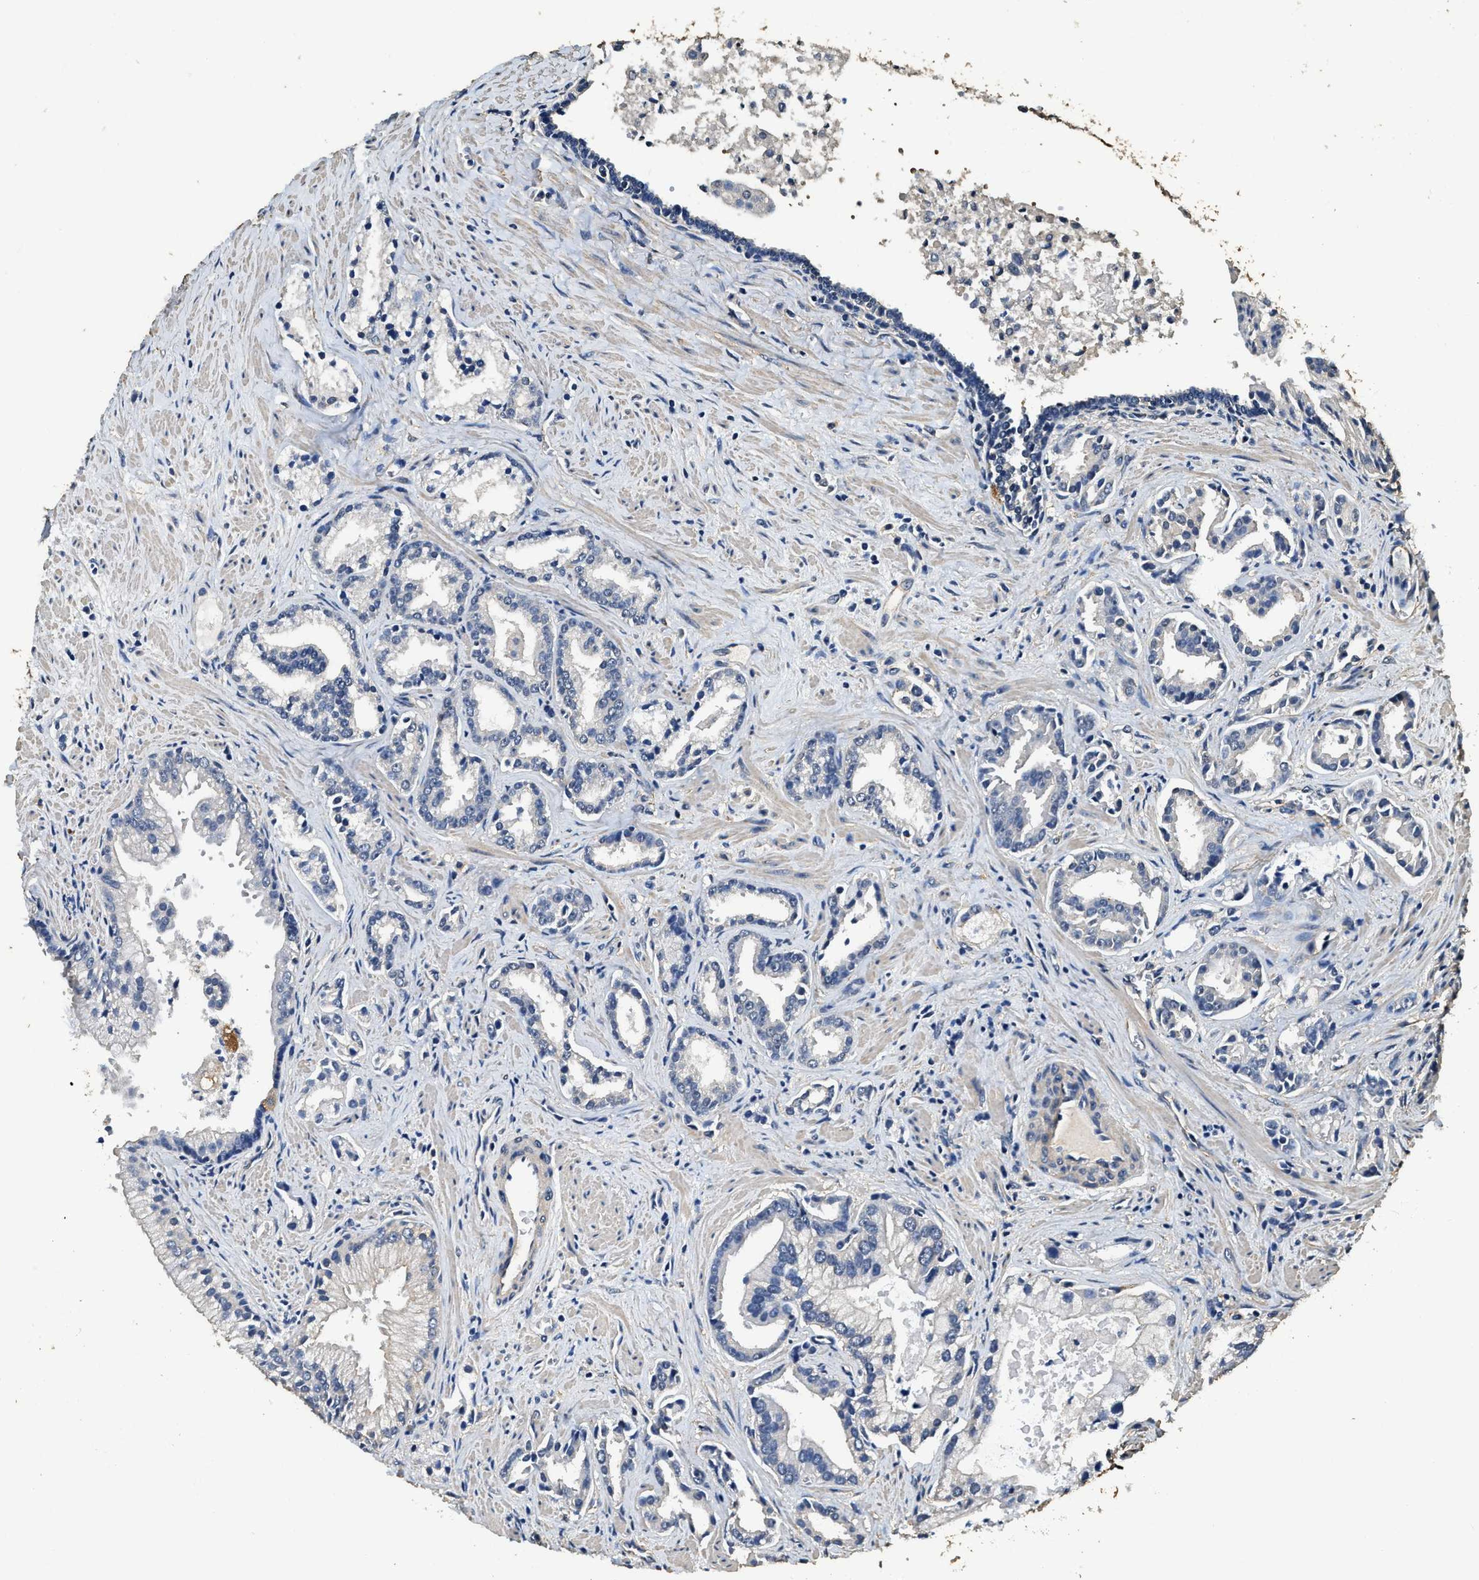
{"staining": {"intensity": "negative", "quantity": "none", "location": "none"}, "tissue": "prostate cancer", "cell_type": "Tumor cells", "image_type": "cancer", "snomed": [{"axis": "morphology", "description": "Adenocarcinoma, High grade"}, {"axis": "topography", "description": "Prostate"}], "caption": "Immunohistochemistry (IHC) micrograph of prostate cancer stained for a protein (brown), which reveals no positivity in tumor cells.", "gene": "MIB1", "patient": {"sex": "male", "age": 67}}